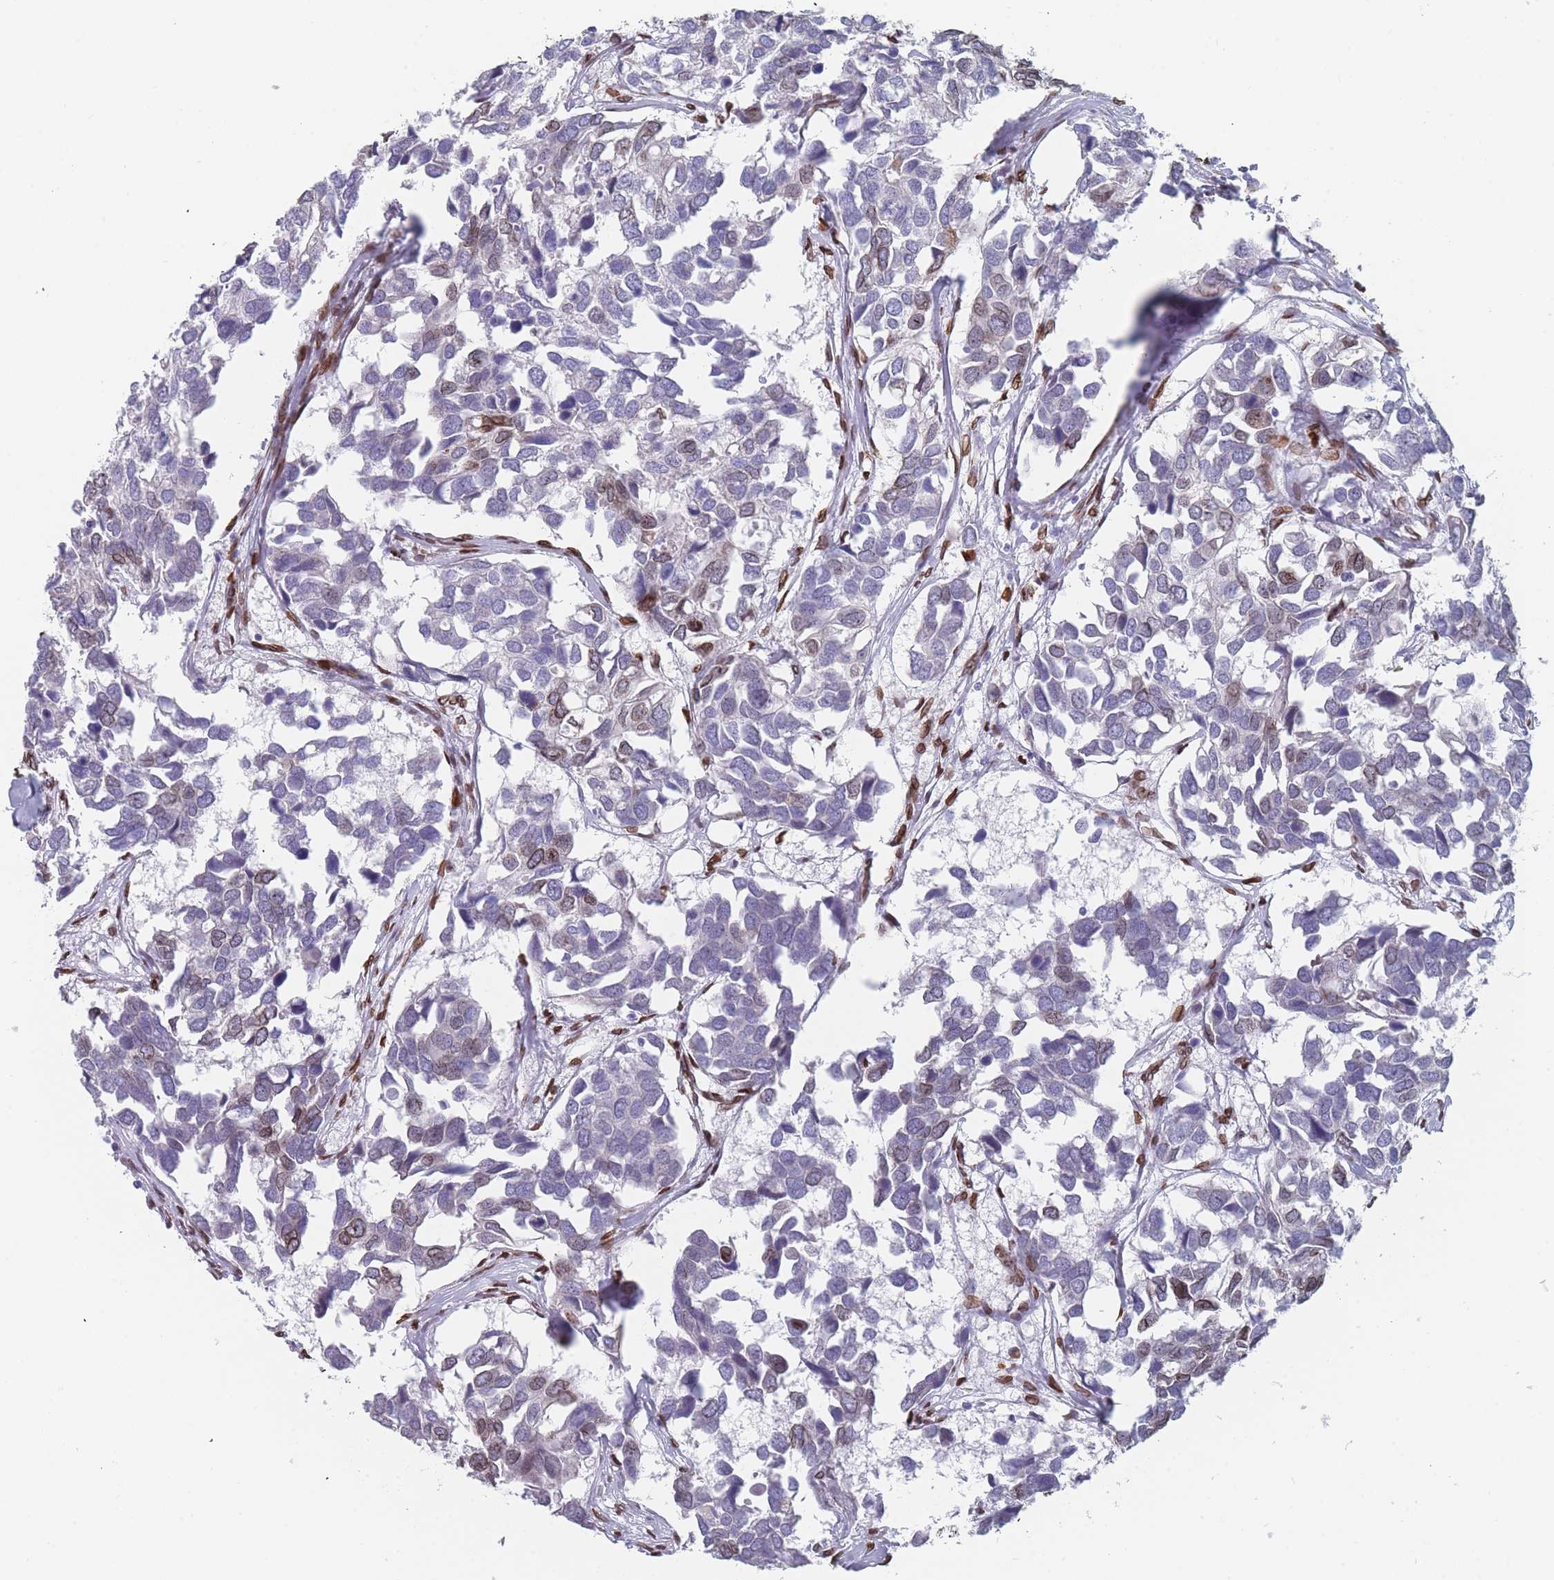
{"staining": {"intensity": "weak", "quantity": "<25%", "location": "cytoplasmic/membranous,nuclear"}, "tissue": "breast cancer", "cell_type": "Tumor cells", "image_type": "cancer", "snomed": [{"axis": "morphology", "description": "Duct carcinoma"}, {"axis": "topography", "description": "Breast"}], "caption": "Tumor cells show no significant protein positivity in invasive ductal carcinoma (breast).", "gene": "ZBTB1", "patient": {"sex": "female", "age": 83}}